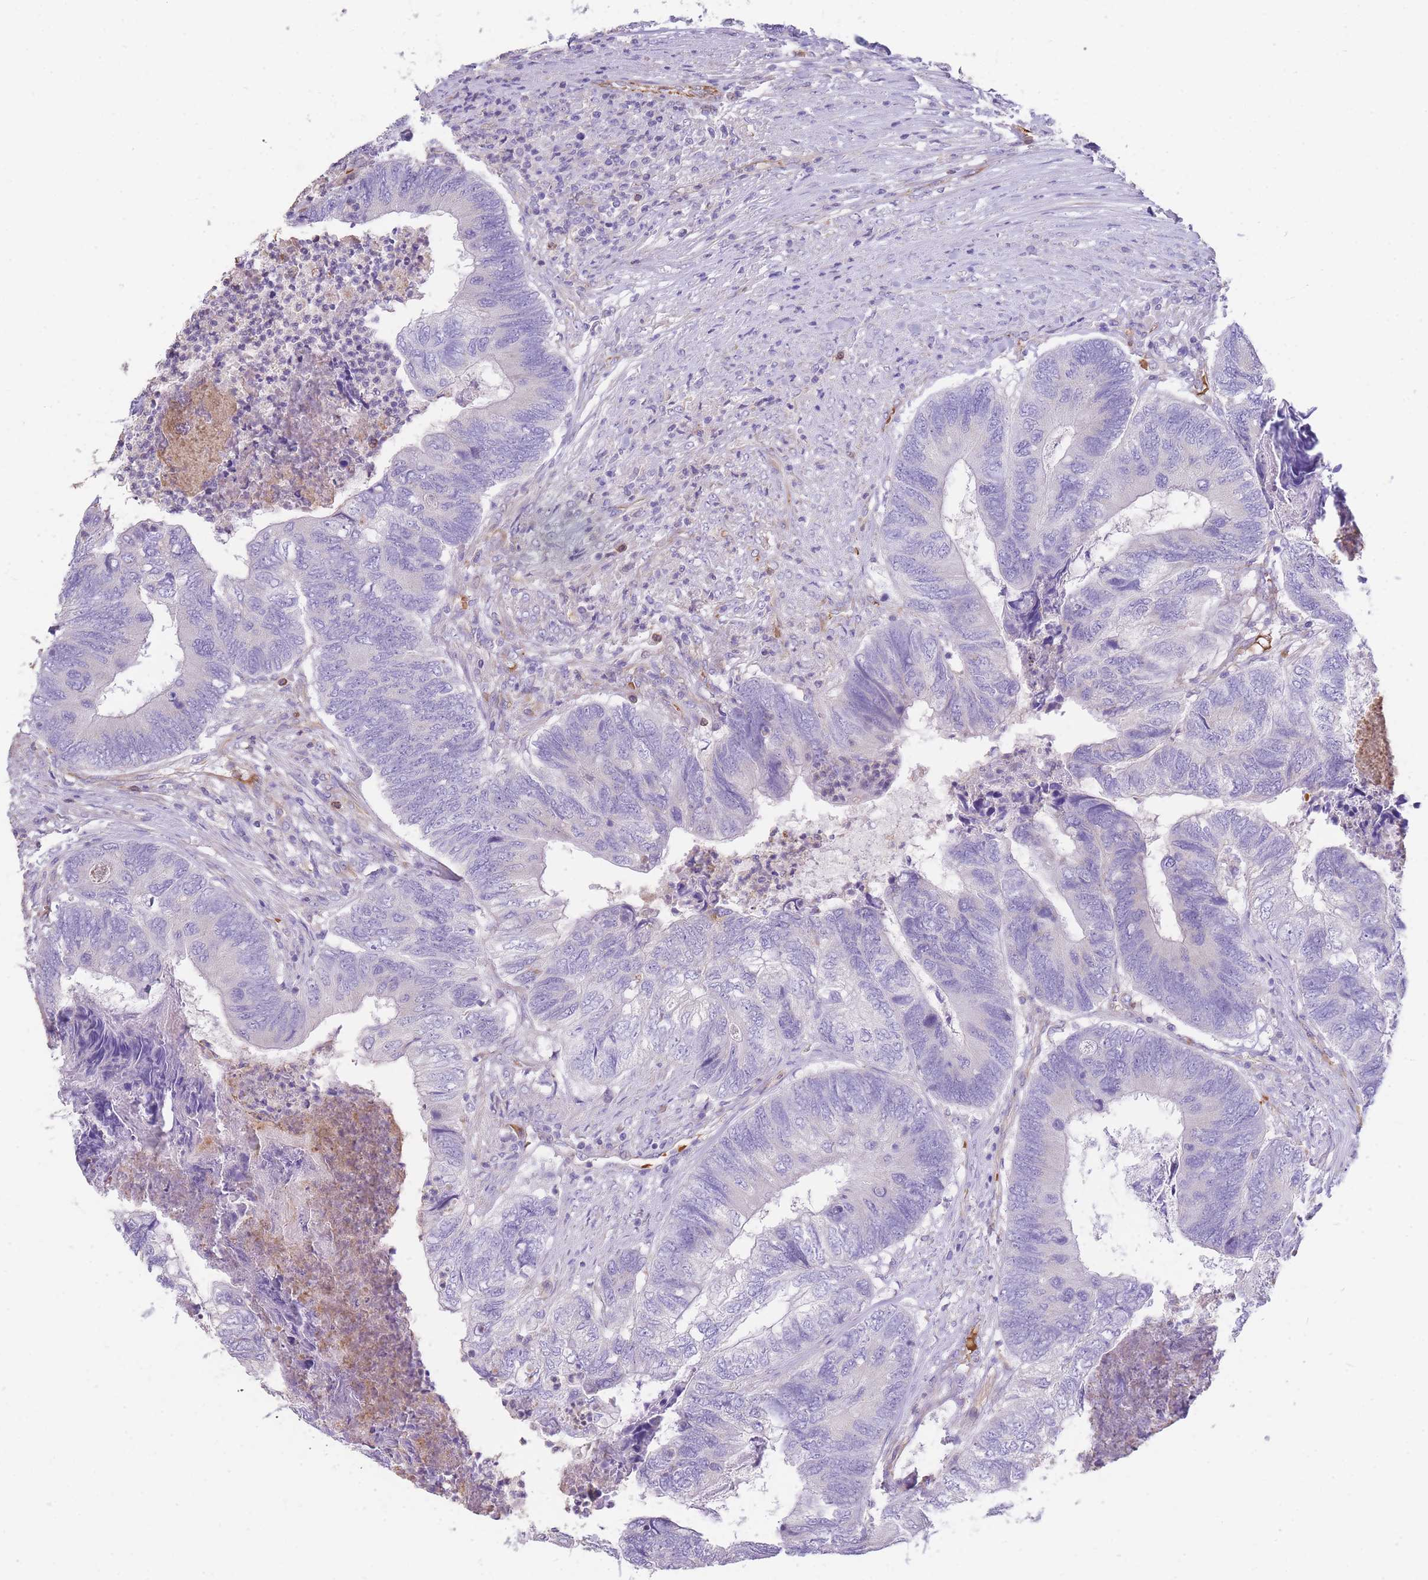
{"staining": {"intensity": "negative", "quantity": "none", "location": "none"}, "tissue": "colorectal cancer", "cell_type": "Tumor cells", "image_type": "cancer", "snomed": [{"axis": "morphology", "description": "Adenocarcinoma, NOS"}, {"axis": "topography", "description": "Colon"}], "caption": "The micrograph exhibits no staining of tumor cells in colorectal cancer.", "gene": "ANKRD53", "patient": {"sex": "female", "age": 67}}